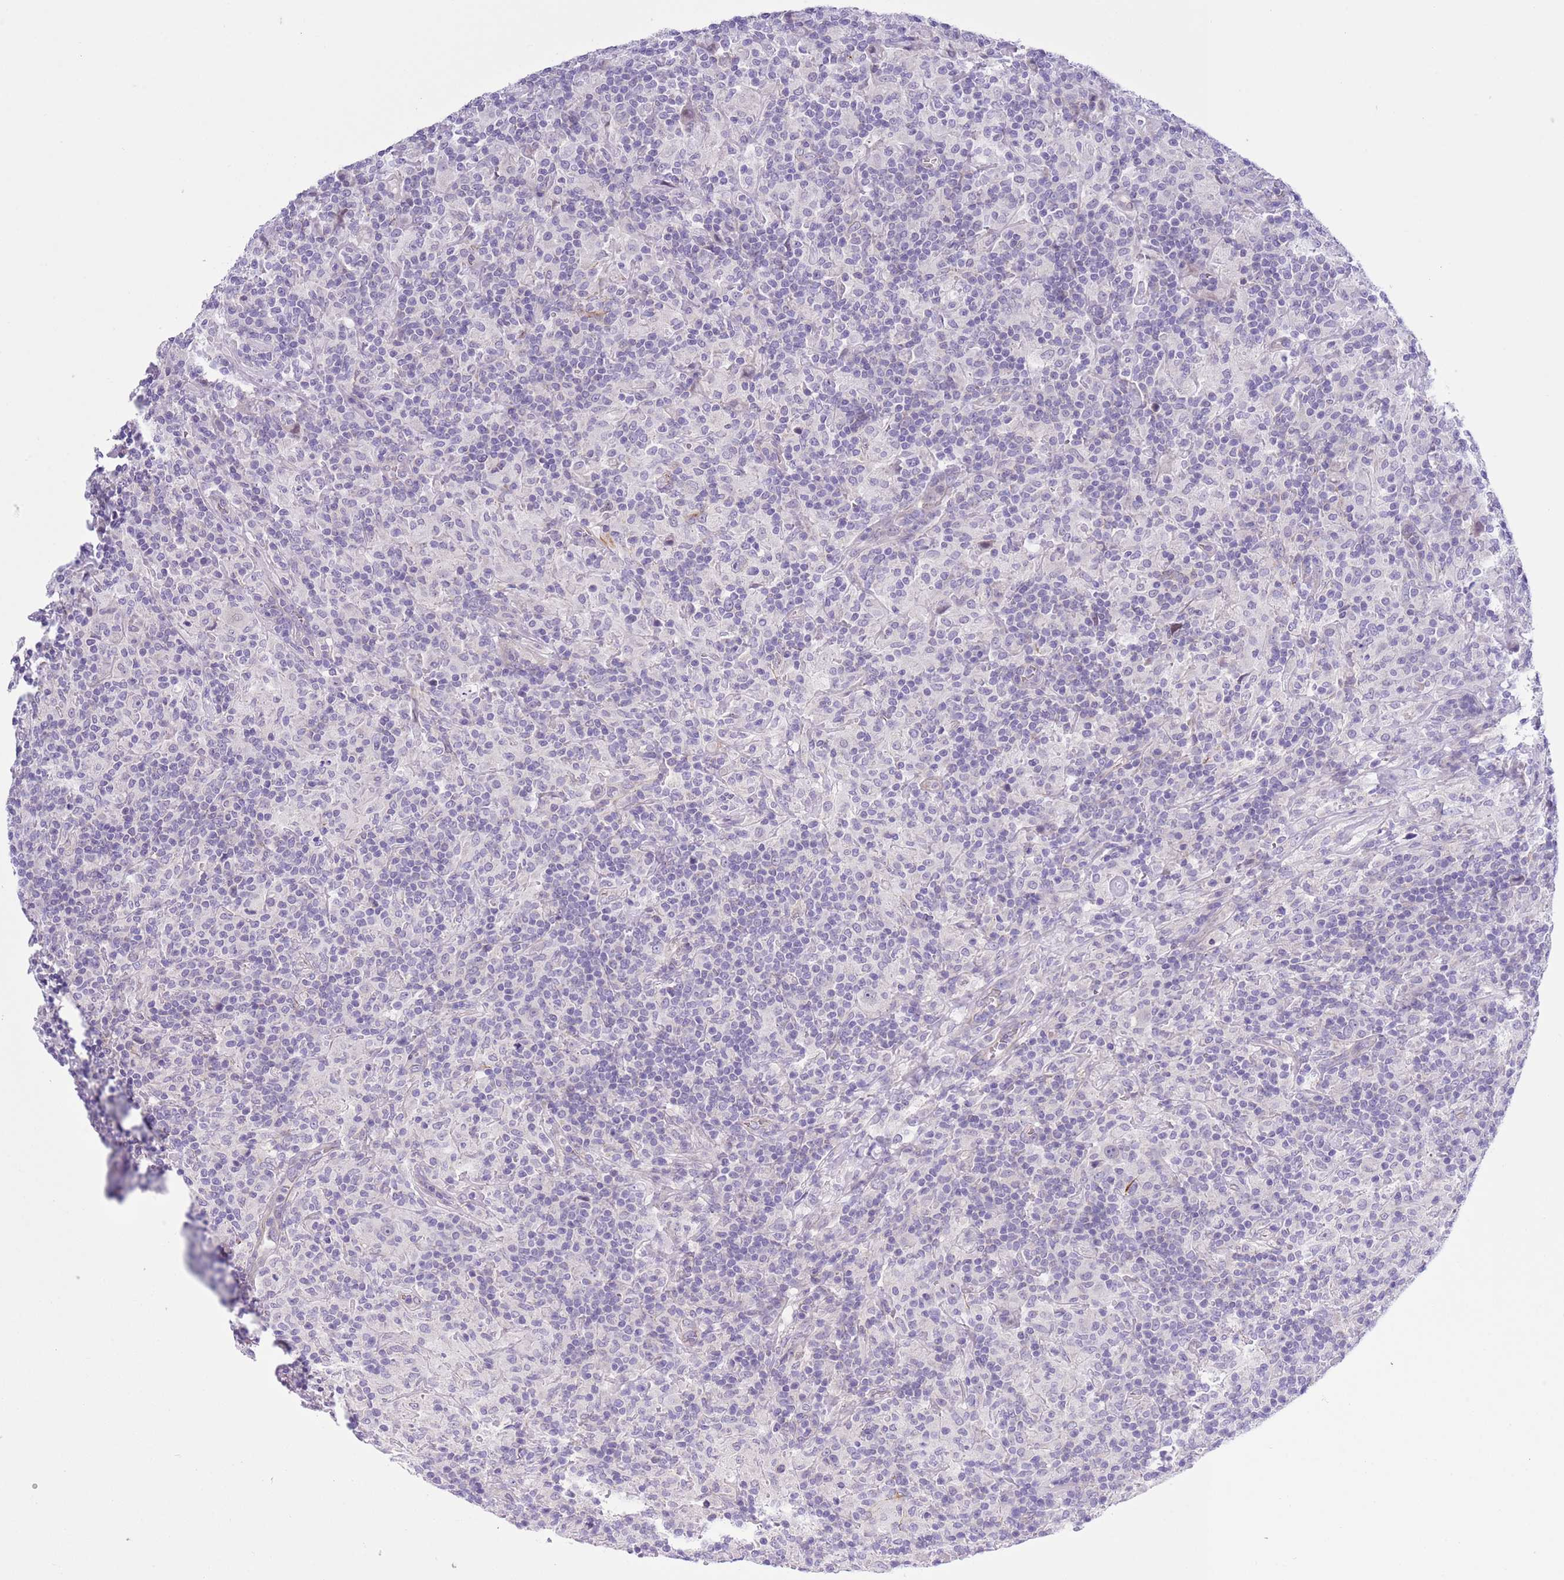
{"staining": {"intensity": "negative", "quantity": "none", "location": "none"}, "tissue": "lymphoma", "cell_type": "Tumor cells", "image_type": "cancer", "snomed": [{"axis": "morphology", "description": "Hodgkin's disease, NOS"}, {"axis": "topography", "description": "Lymph node"}], "caption": "This histopathology image is of Hodgkin's disease stained with IHC to label a protein in brown with the nuclei are counter-stained blue. There is no positivity in tumor cells. (DAB (3,3'-diaminobenzidine) immunohistochemistry (IHC) visualized using brightfield microscopy, high magnification).", "gene": "NET1", "patient": {"sex": "male", "age": 70}}